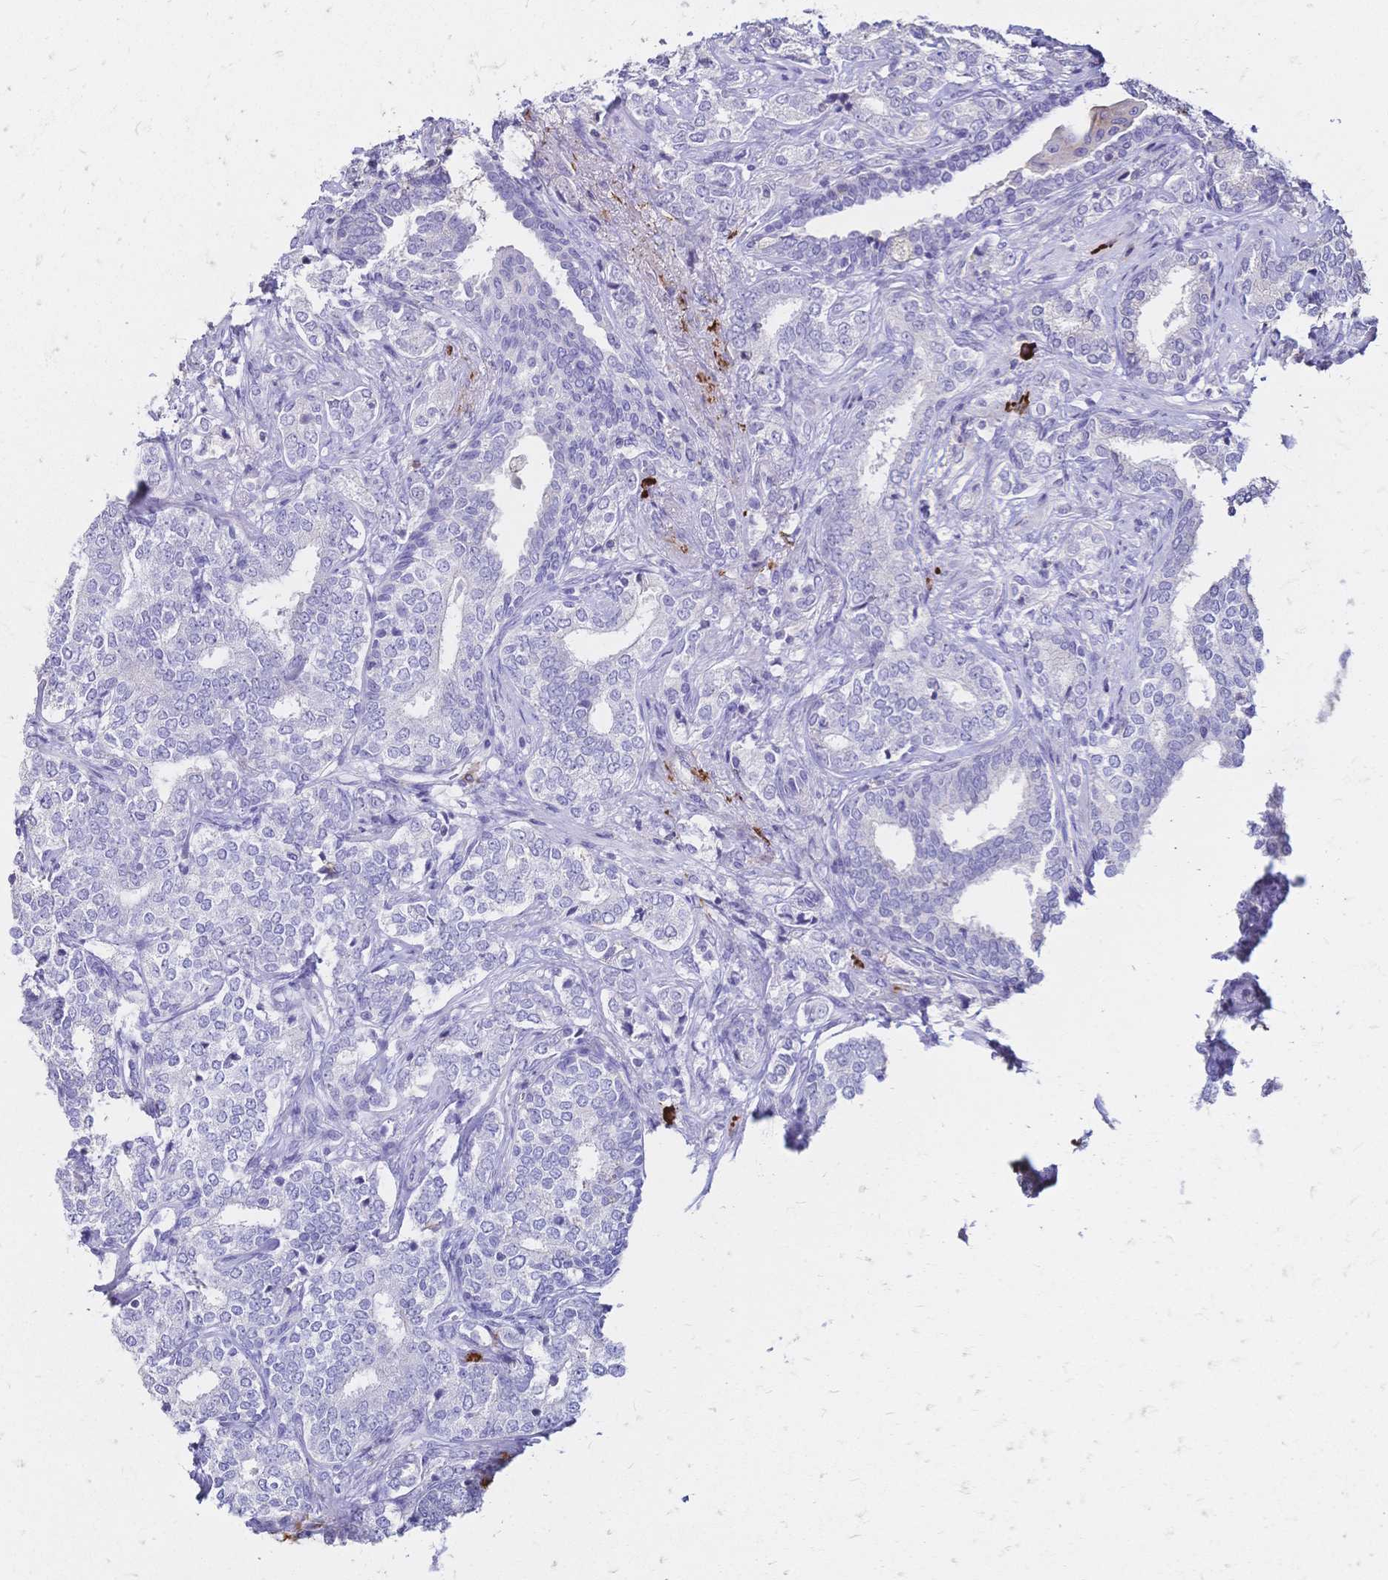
{"staining": {"intensity": "negative", "quantity": "none", "location": "none"}, "tissue": "prostate cancer", "cell_type": "Tumor cells", "image_type": "cancer", "snomed": [{"axis": "morphology", "description": "Adenocarcinoma, High grade"}, {"axis": "topography", "description": "Prostate"}], "caption": "Immunohistochemical staining of human high-grade adenocarcinoma (prostate) displays no significant positivity in tumor cells.", "gene": "IL2RA", "patient": {"sex": "male", "age": 72}}